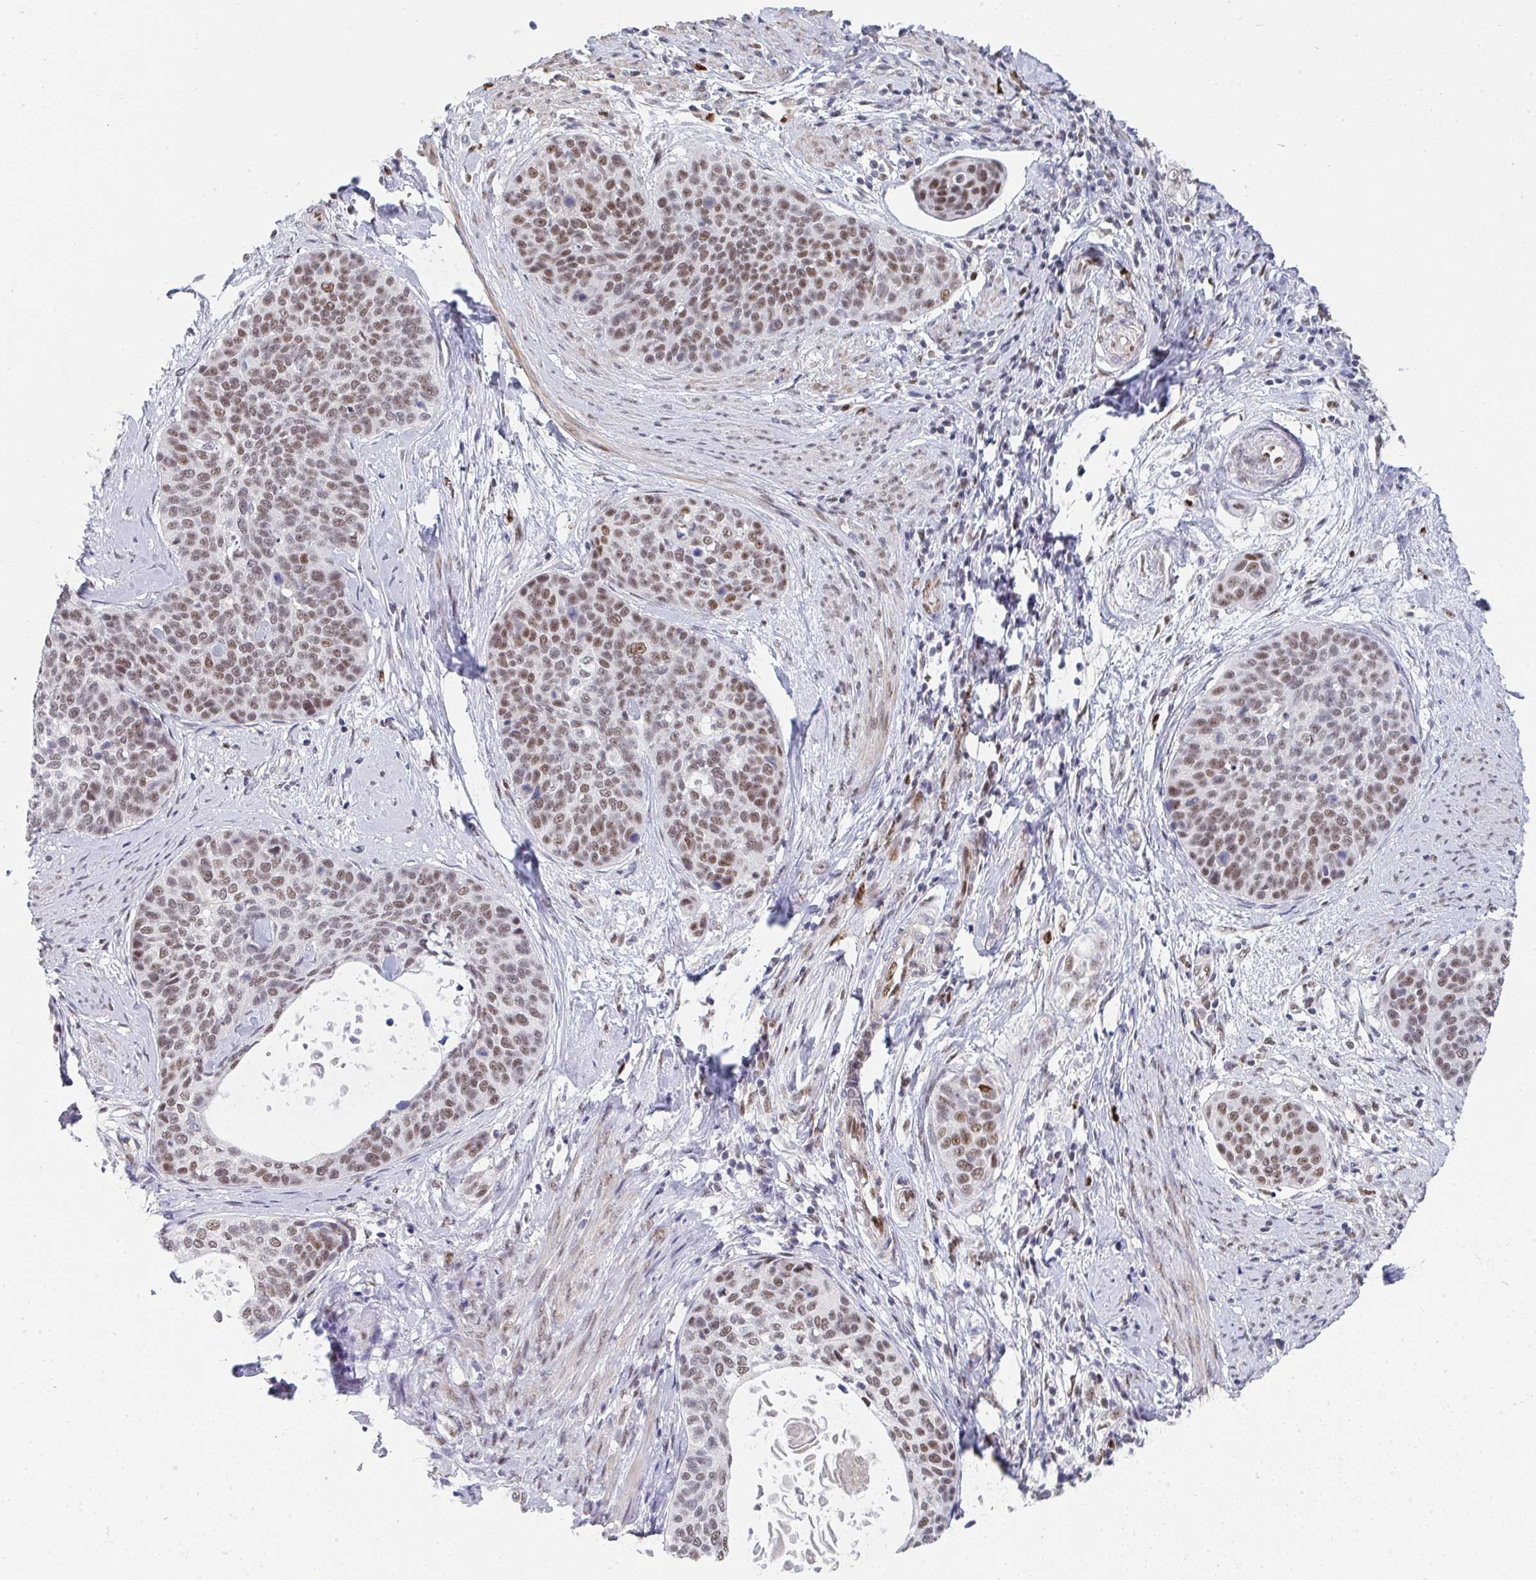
{"staining": {"intensity": "moderate", "quantity": ">75%", "location": "nuclear"}, "tissue": "cervical cancer", "cell_type": "Tumor cells", "image_type": "cancer", "snomed": [{"axis": "morphology", "description": "Squamous cell carcinoma, NOS"}, {"axis": "topography", "description": "Cervix"}], "caption": "Immunohistochemistry (IHC) (DAB (3,3'-diaminobenzidine)) staining of cervical squamous cell carcinoma reveals moderate nuclear protein positivity in approximately >75% of tumor cells. Immunohistochemistry stains the protein of interest in brown and the nuclei are stained blue.", "gene": "JDP2", "patient": {"sex": "female", "age": 69}}